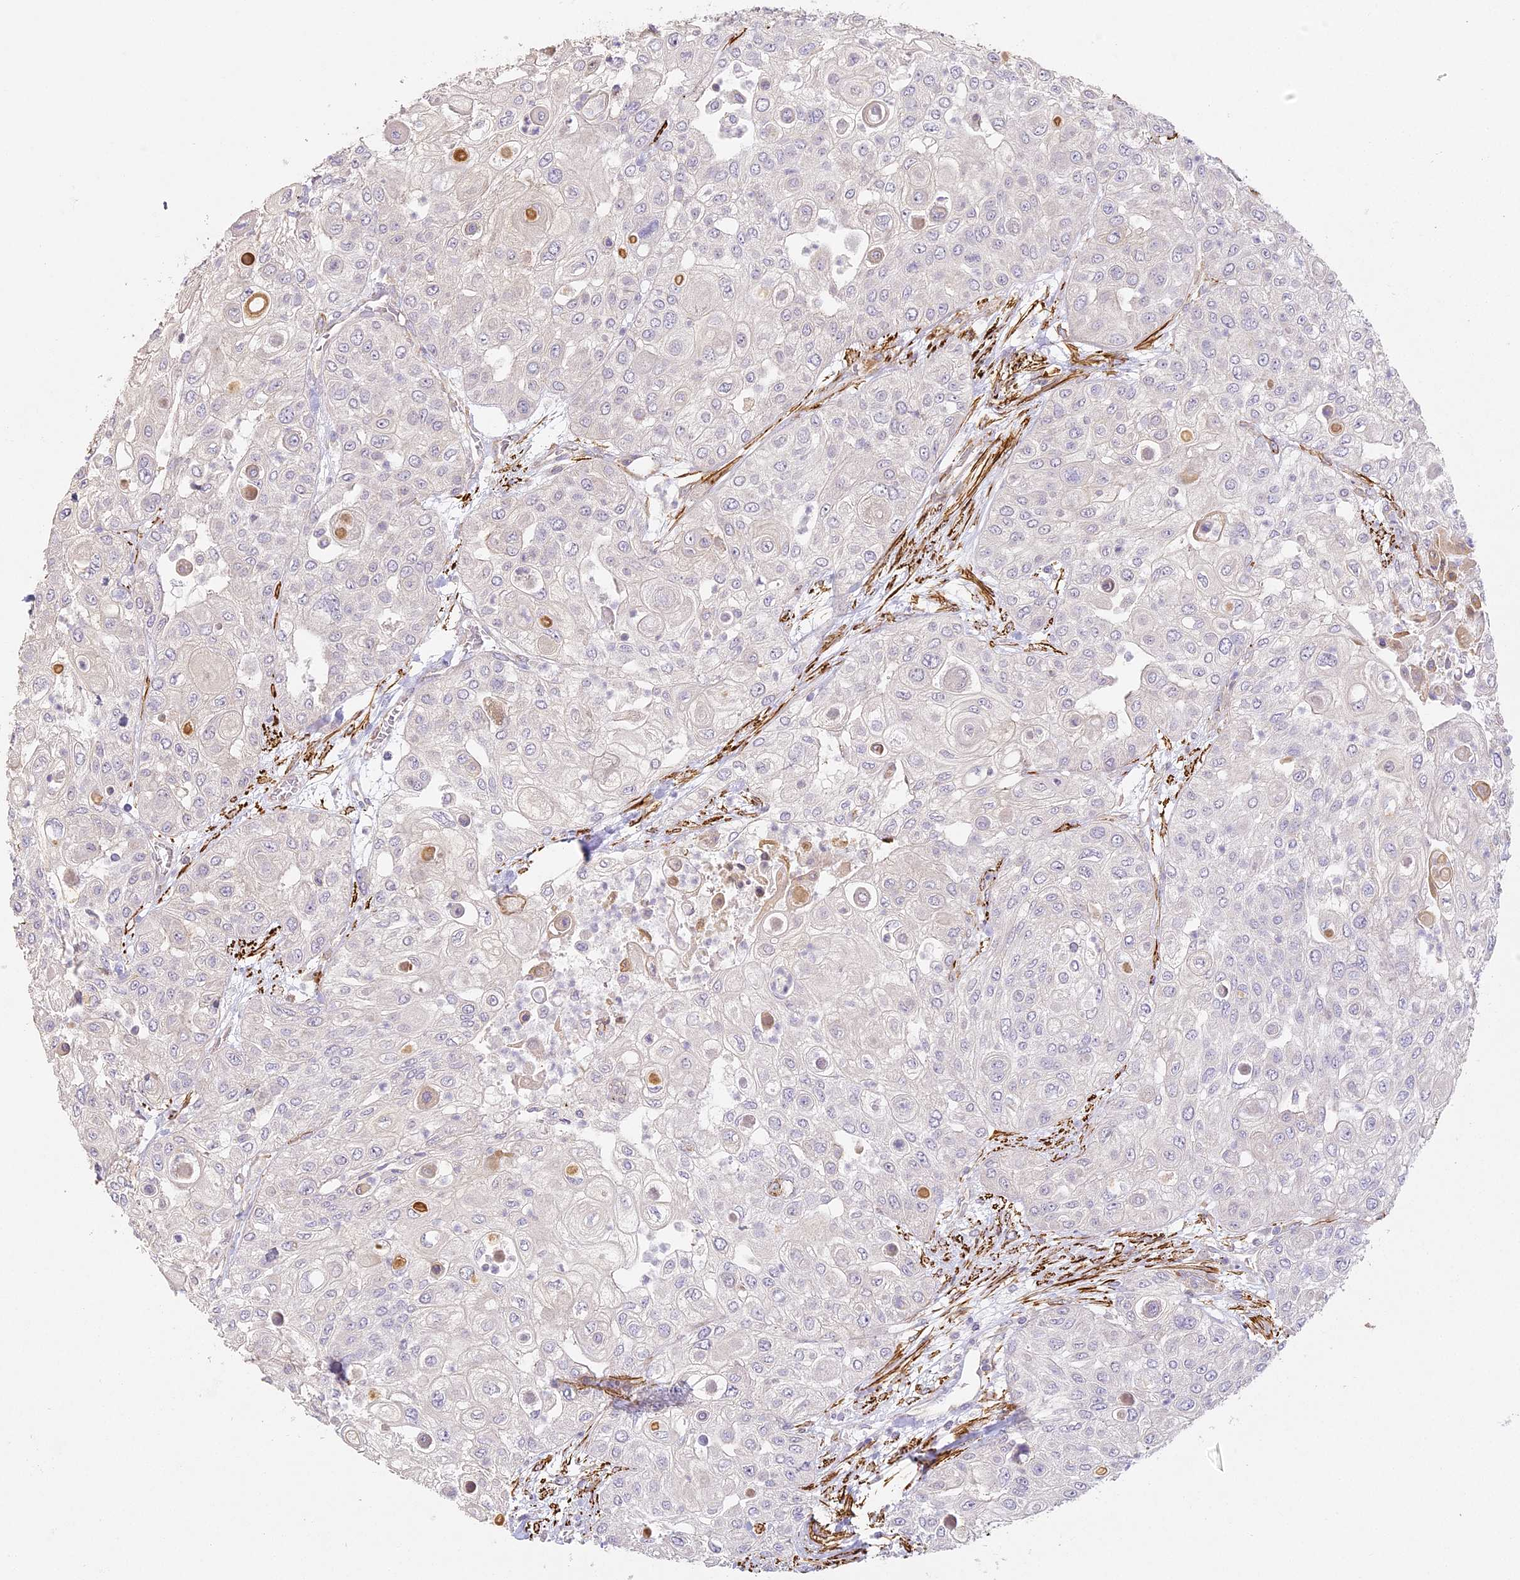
{"staining": {"intensity": "negative", "quantity": "none", "location": "none"}, "tissue": "urothelial cancer", "cell_type": "Tumor cells", "image_type": "cancer", "snomed": [{"axis": "morphology", "description": "Urothelial carcinoma, High grade"}, {"axis": "topography", "description": "Urinary bladder"}], "caption": "Tumor cells are negative for brown protein staining in high-grade urothelial carcinoma. Nuclei are stained in blue.", "gene": "MED28", "patient": {"sex": "female", "age": 79}}